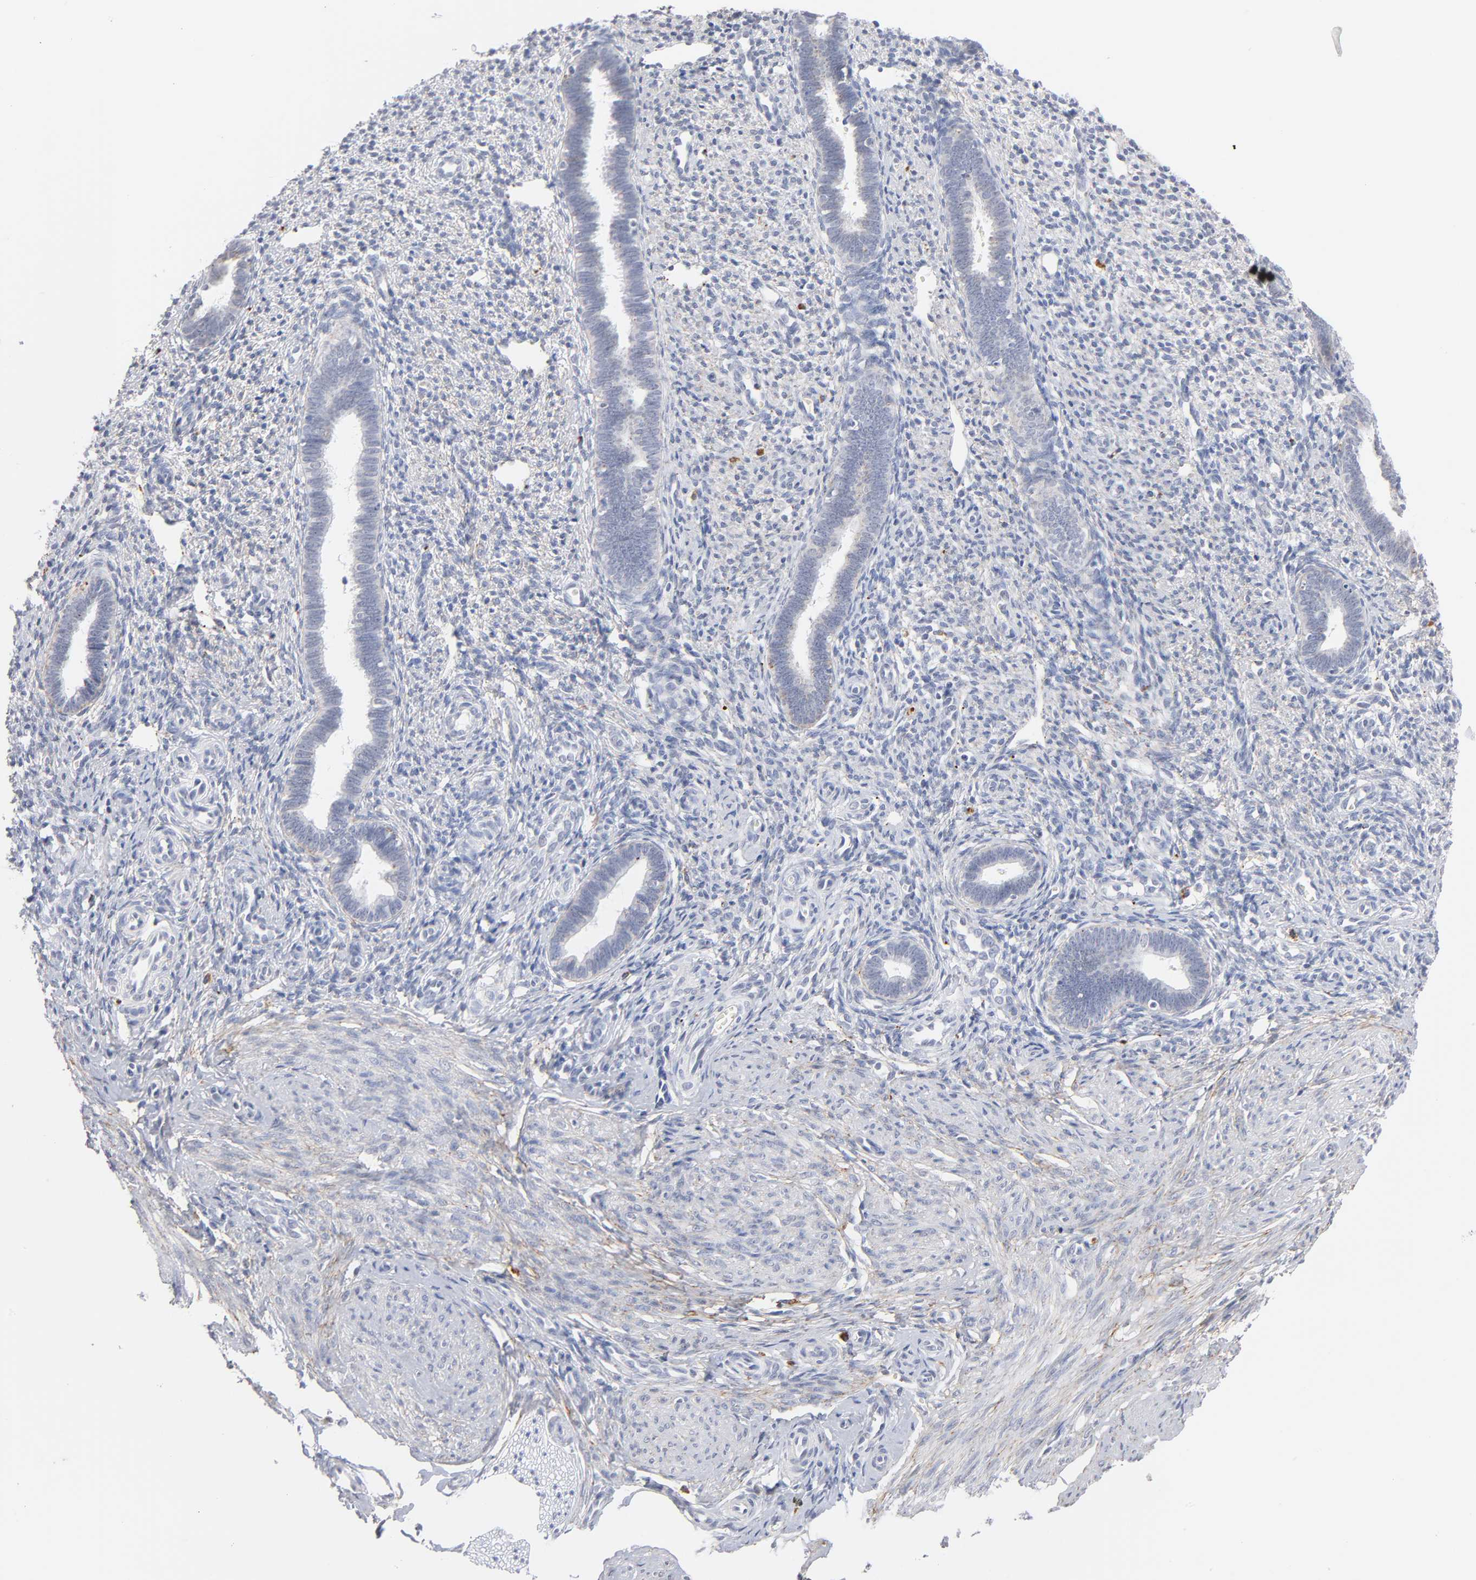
{"staining": {"intensity": "negative", "quantity": "none", "location": "none"}, "tissue": "endometrium", "cell_type": "Cells in endometrial stroma", "image_type": "normal", "snomed": [{"axis": "morphology", "description": "Normal tissue, NOS"}, {"axis": "topography", "description": "Endometrium"}], "caption": "Cells in endometrial stroma show no significant expression in benign endometrium. (Brightfield microscopy of DAB (3,3'-diaminobenzidine) immunohistochemistry (IHC) at high magnification).", "gene": "LTBP2", "patient": {"sex": "female", "age": 27}}